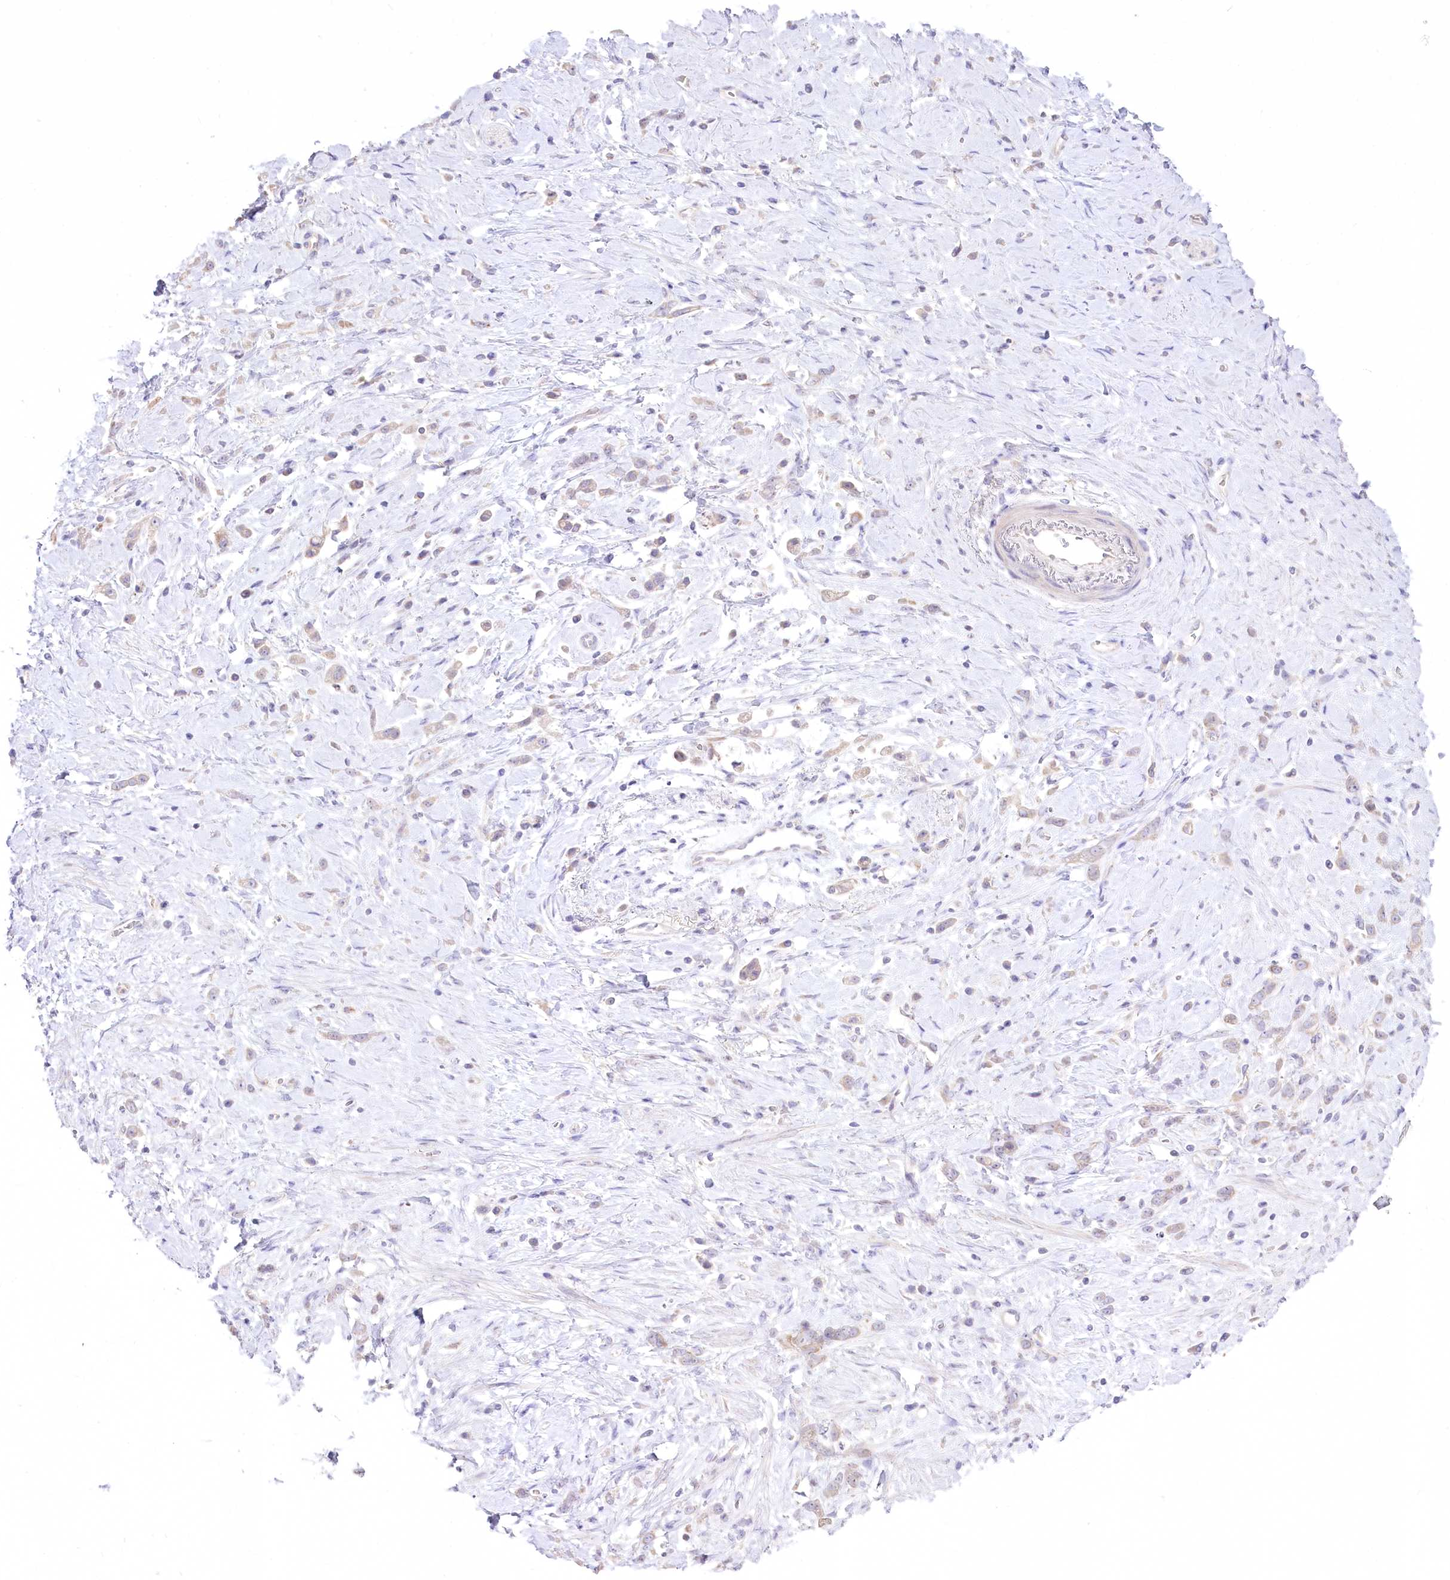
{"staining": {"intensity": "negative", "quantity": "none", "location": "none"}, "tissue": "stomach cancer", "cell_type": "Tumor cells", "image_type": "cancer", "snomed": [{"axis": "morphology", "description": "Adenocarcinoma, NOS"}, {"axis": "topography", "description": "Stomach"}], "caption": "An IHC histopathology image of adenocarcinoma (stomach) is shown. There is no staining in tumor cells of adenocarcinoma (stomach).", "gene": "HELT", "patient": {"sex": "female", "age": 60}}